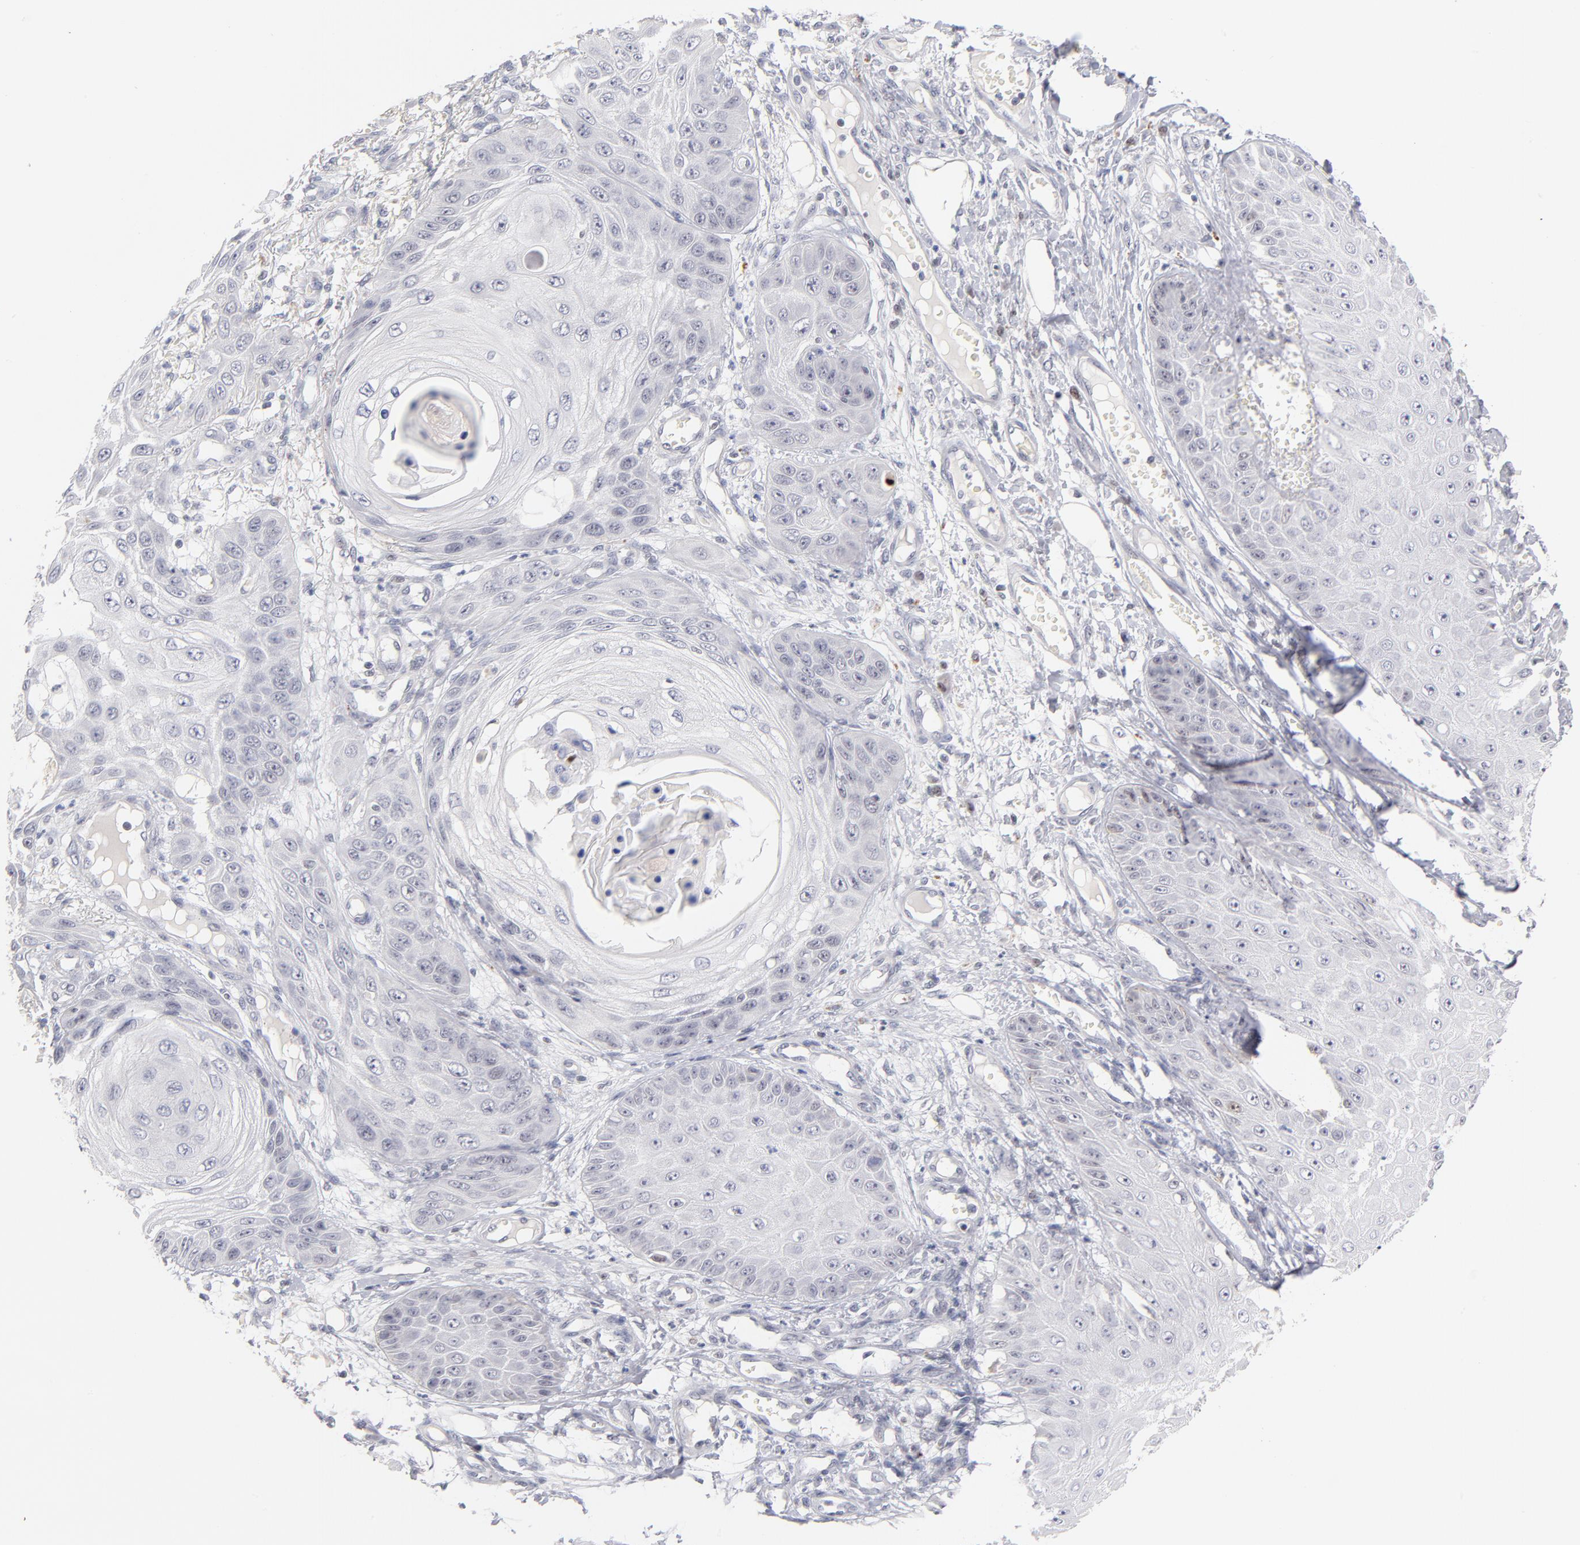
{"staining": {"intensity": "negative", "quantity": "none", "location": "none"}, "tissue": "skin cancer", "cell_type": "Tumor cells", "image_type": "cancer", "snomed": [{"axis": "morphology", "description": "Squamous cell carcinoma, NOS"}, {"axis": "topography", "description": "Skin"}], "caption": "The photomicrograph shows no staining of tumor cells in squamous cell carcinoma (skin).", "gene": "PARP1", "patient": {"sex": "female", "age": 40}}